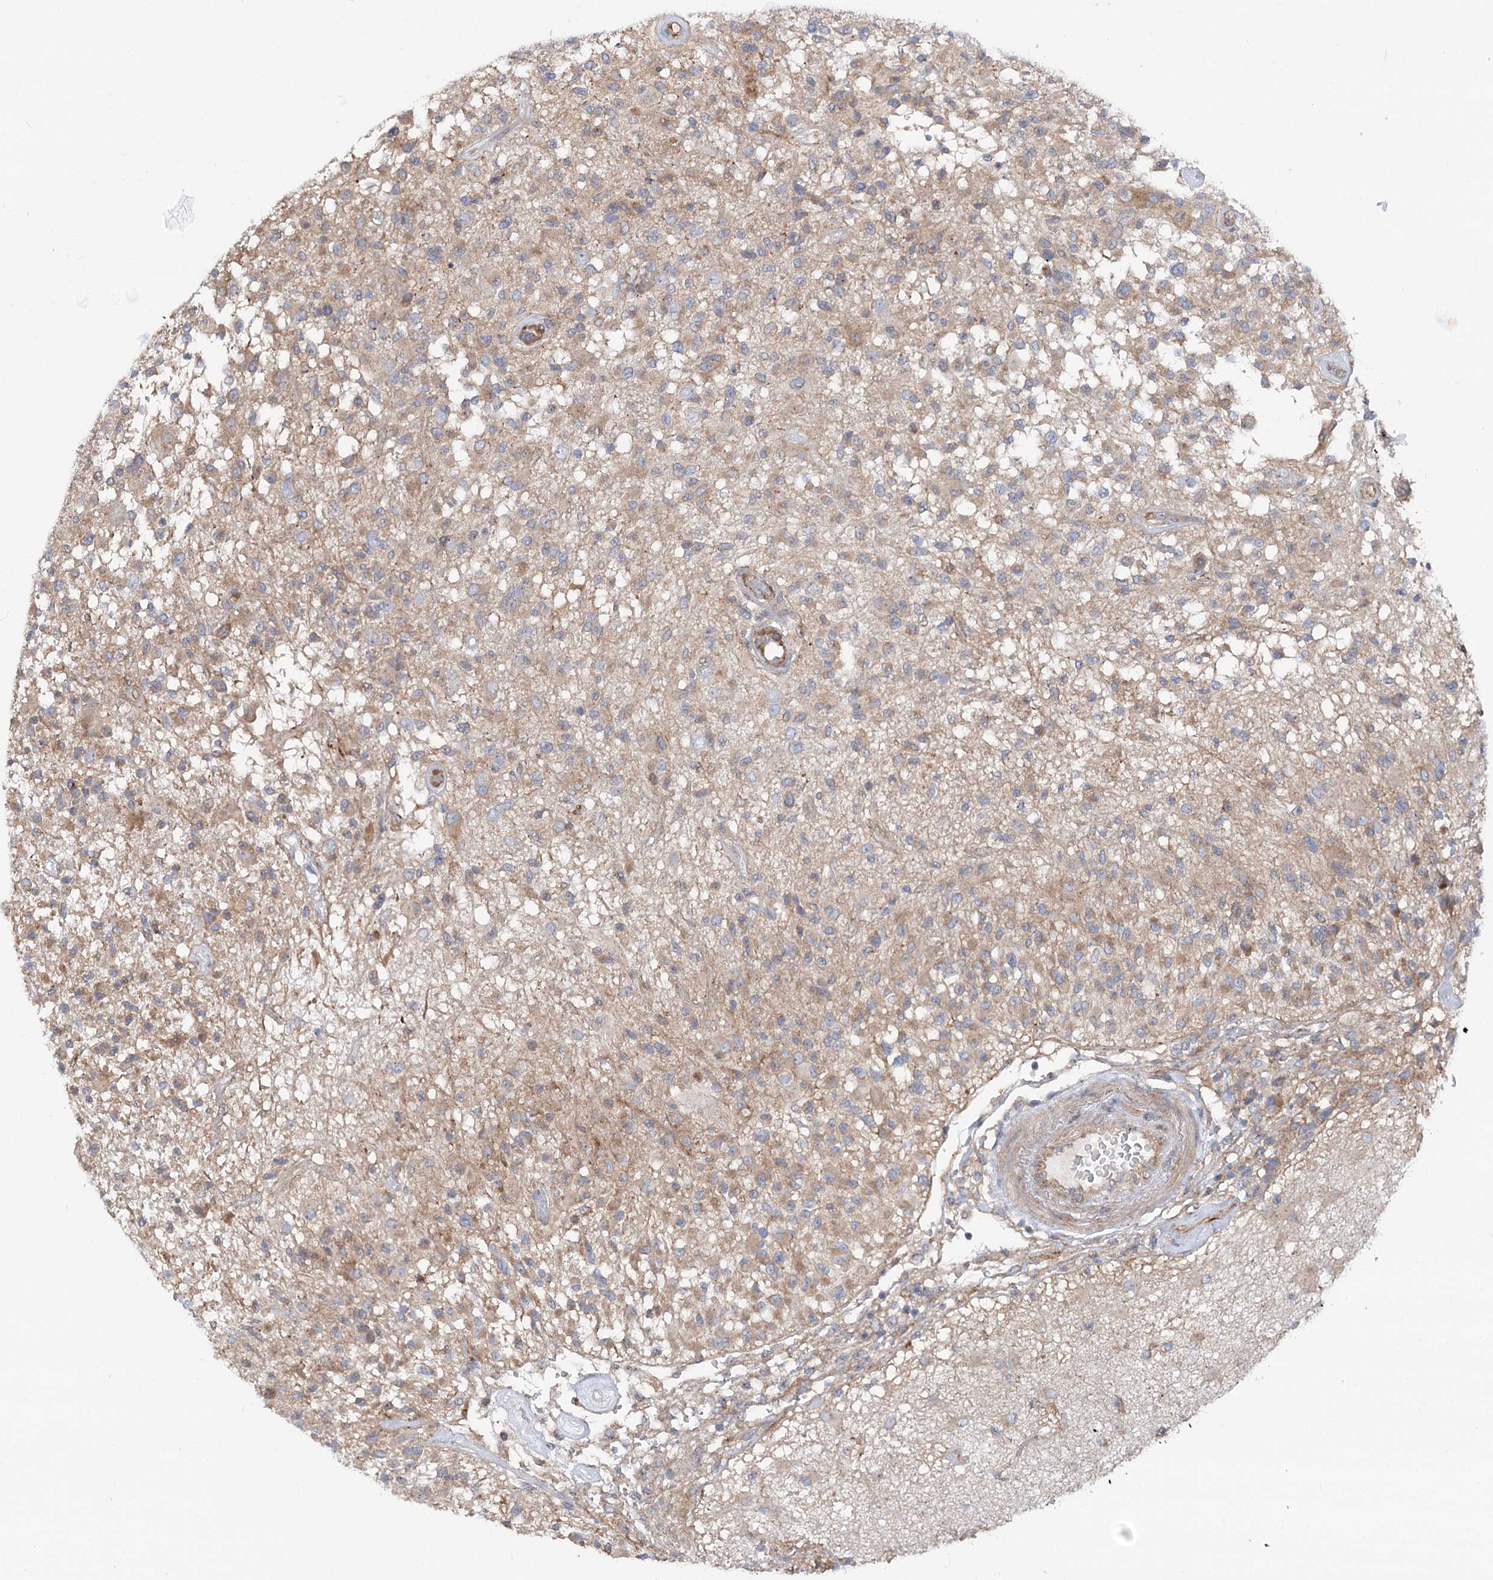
{"staining": {"intensity": "weak", "quantity": "25%-75%", "location": "cytoplasmic/membranous"}, "tissue": "glioma", "cell_type": "Tumor cells", "image_type": "cancer", "snomed": [{"axis": "morphology", "description": "Glioma, malignant, High grade"}, {"axis": "morphology", "description": "Glioblastoma, NOS"}, {"axis": "topography", "description": "Brain"}], "caption": "Glioma tissue reveals weak cytoplasmic/membranous positivity in about 25%-75% of tumor cells, visualized by immunohistochemistry.", "gene": "SCN11A", "patient": {"sex": "male", "age": 60}}